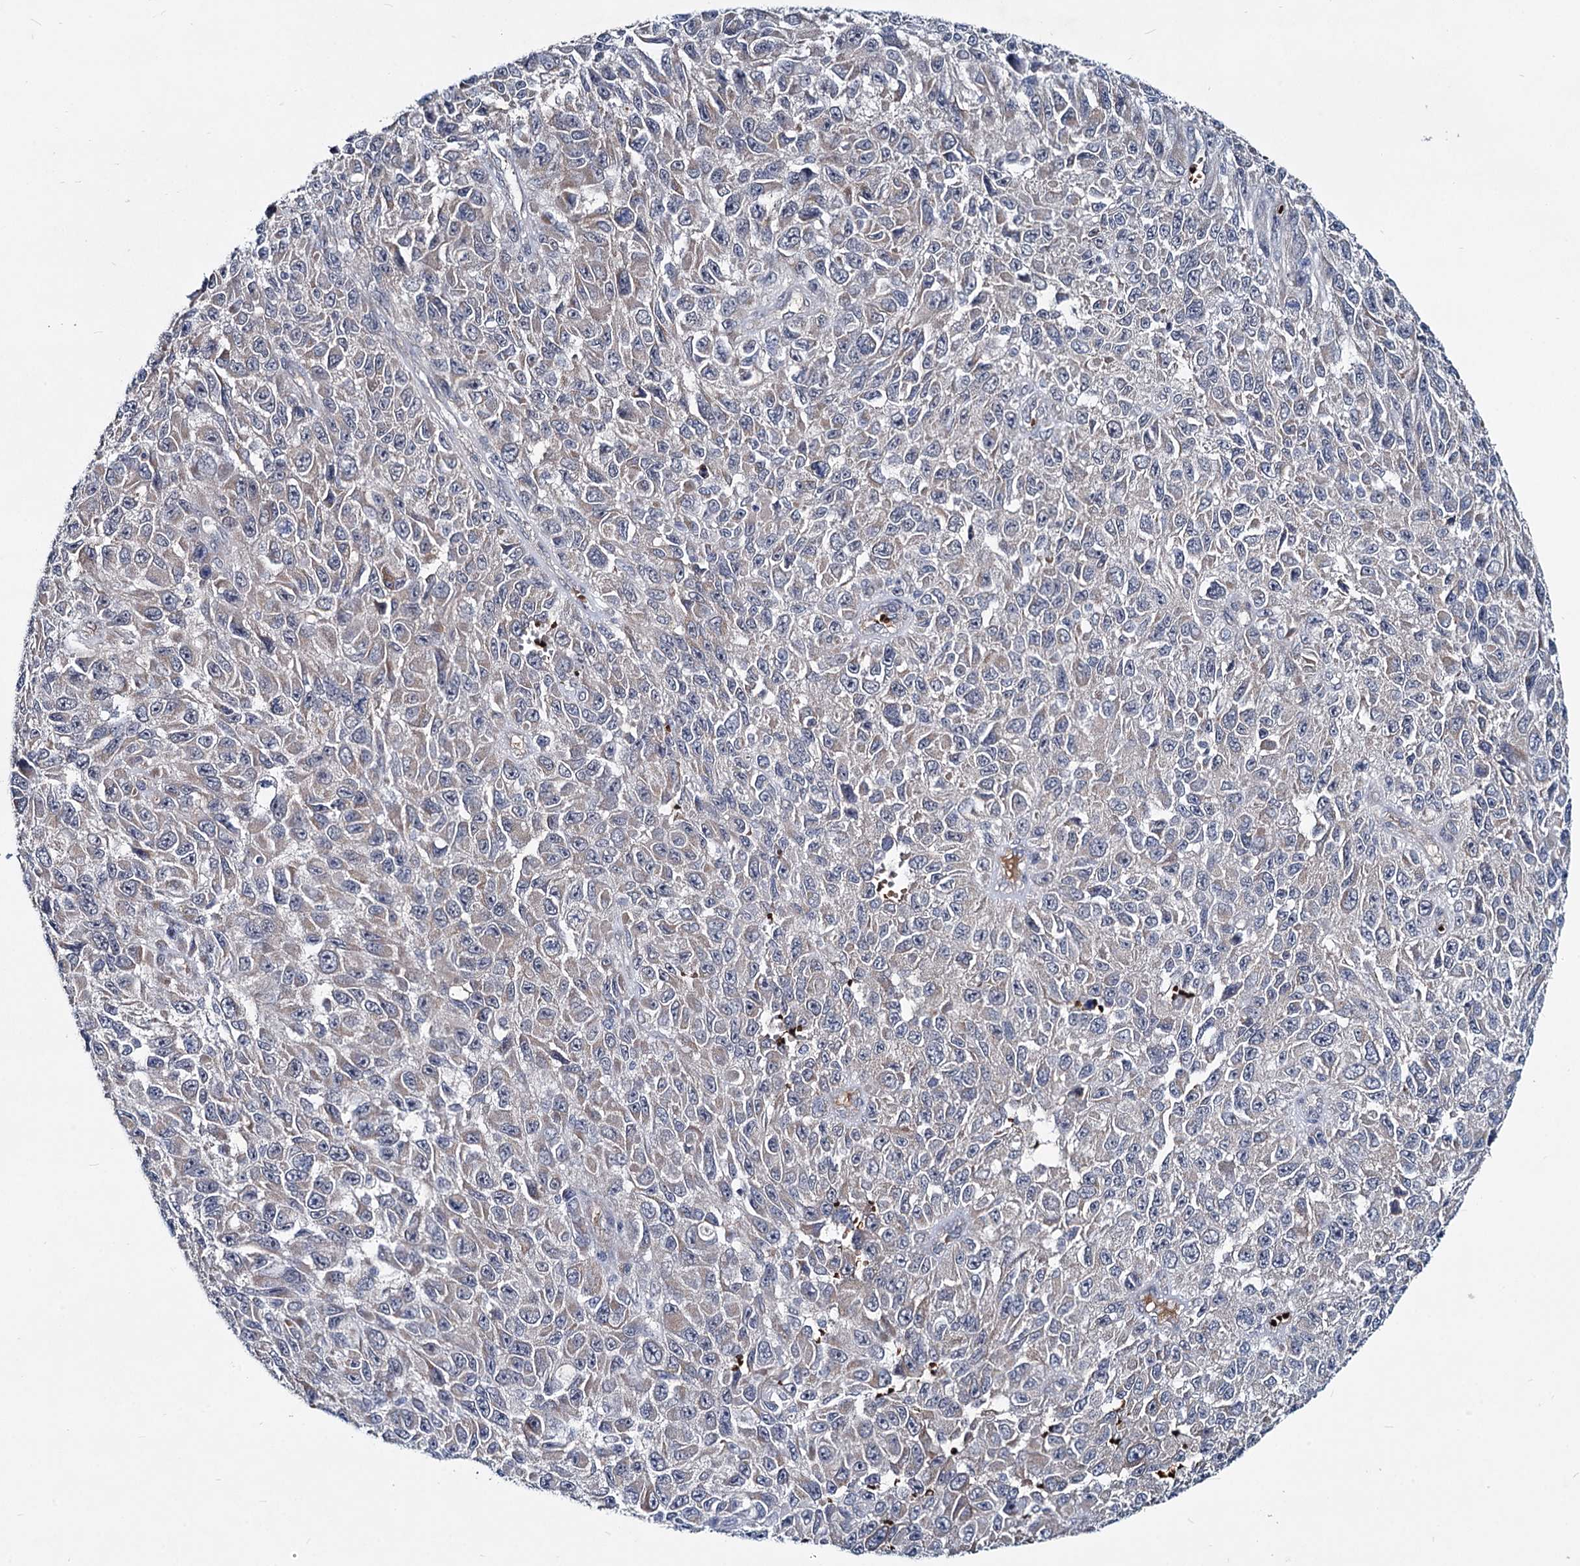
{"staining": {"intensity": "weak", "quantity": "<25%", "location": "cytoplasmic/membranous"}, "tissue": "melanoma", "cell_type": "Tumor cells", "image_type": "cancer", "snomed": [{"axis": "morphology", "description": "Normal tissue, NOS"}, {"axis": "morphology", "description": "Malignant melanoma, NOS"}, {"axis": "topography", "description": "Skin"}], "caption": "This is a photomicrograph of IHC staining of malignant melanoma, which shows no positivity in tumor cells. The staining is performed using DAB brown chromogen with nuclei counter-stained in using hematoxylin.", "gene": "RNF6", "patient": {"sex": "female", "age": 96}}